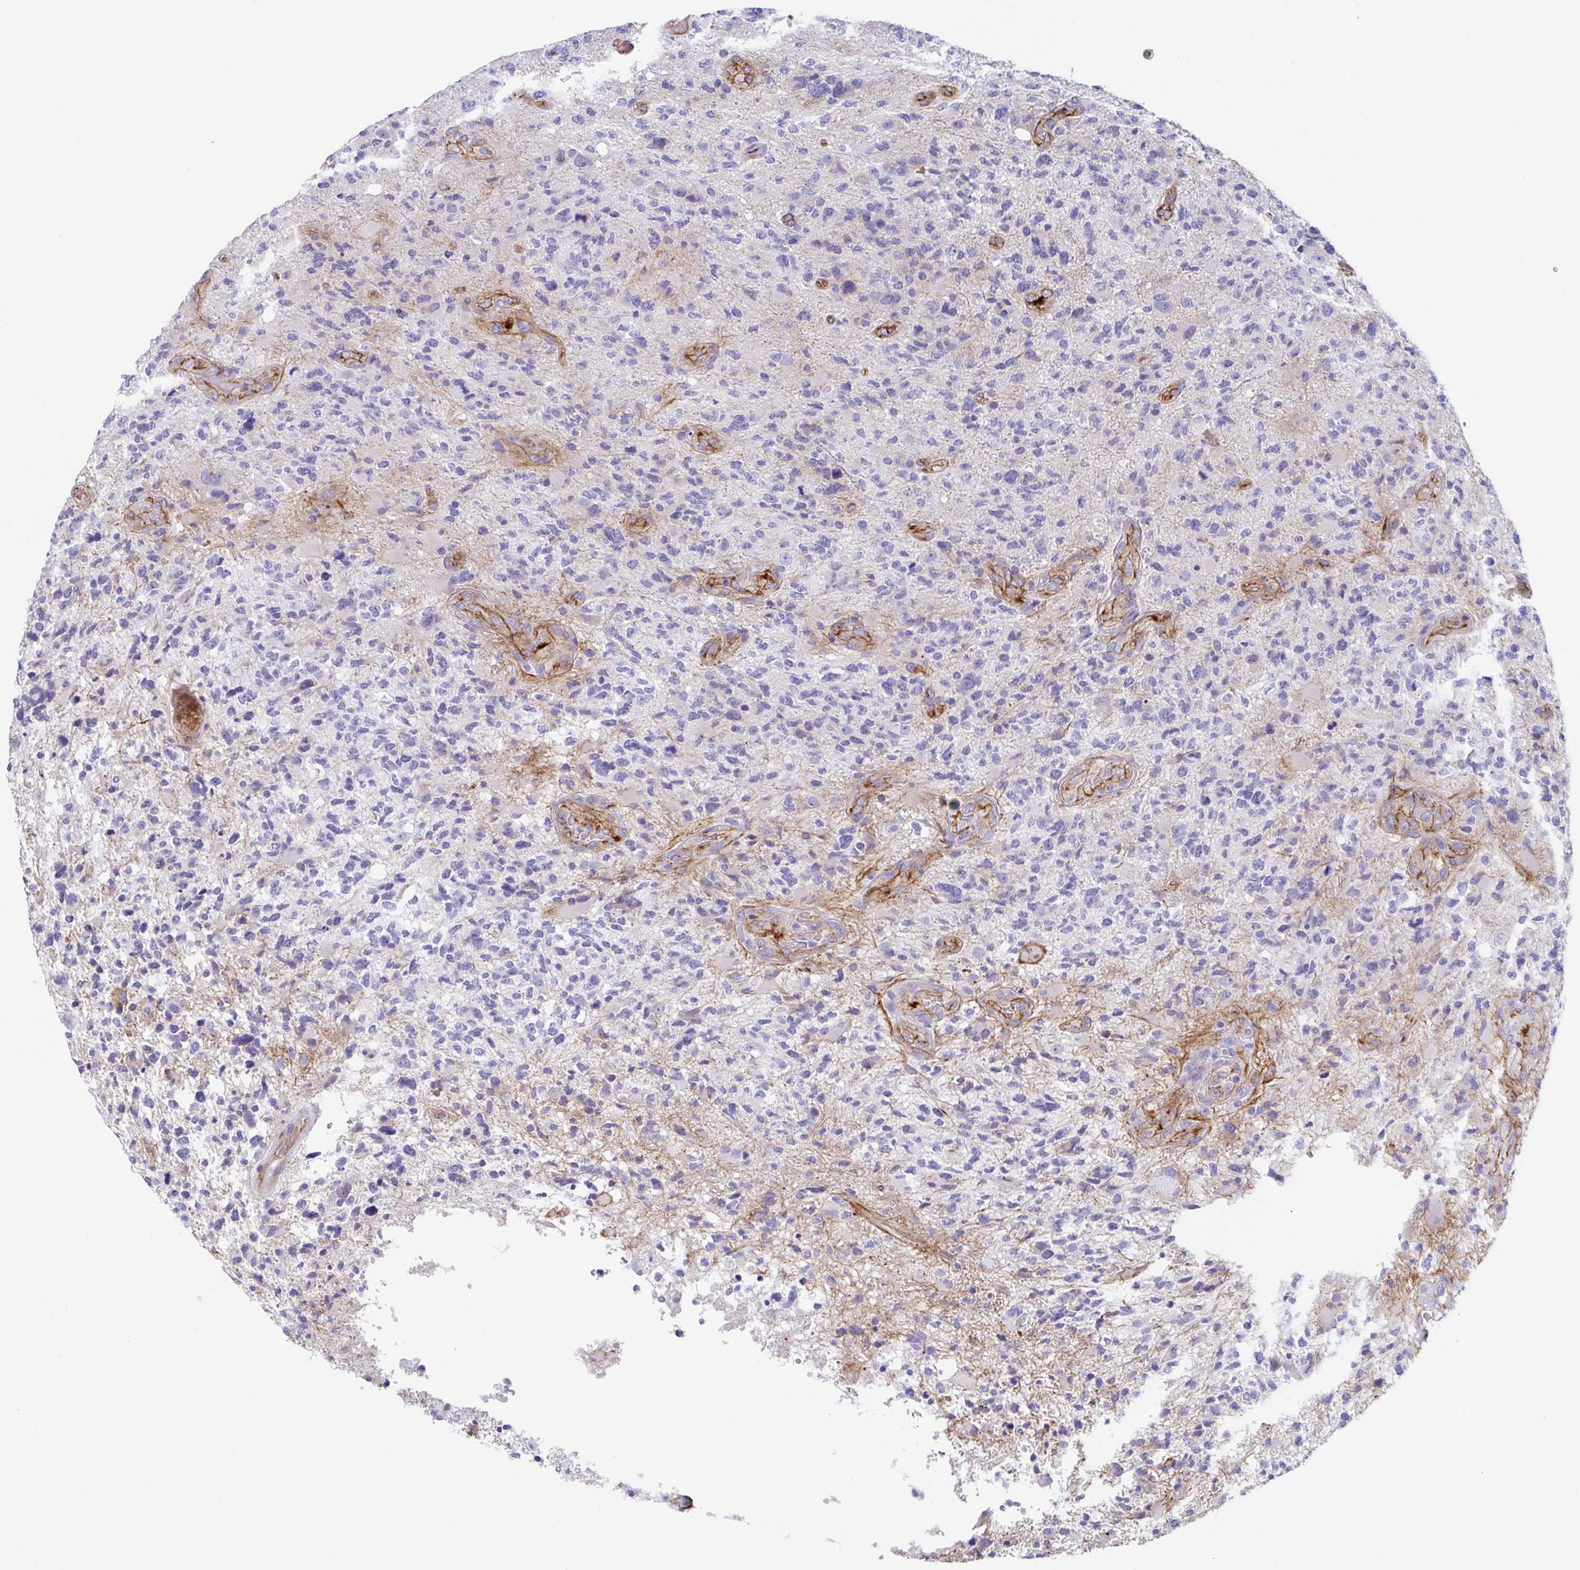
{"staining": {"intensity": "negative", "quantity": "none", "location": "none"}, "tissue": "glioma", "cell_type": "Tumor cells", "image_type": "cancer", "snomed": [{"axis": "morphology", "description": "Glioma, malignant, High grade"}, {"axis": "topography", "description": "Brain"}], "caption": "Immunohistochemical staining of human high-grade glioma (malignant) demonstrates no significant staining in tumor cells.", "gene": "TRAM2", "patient": {"sex": "female", "age": 71}}